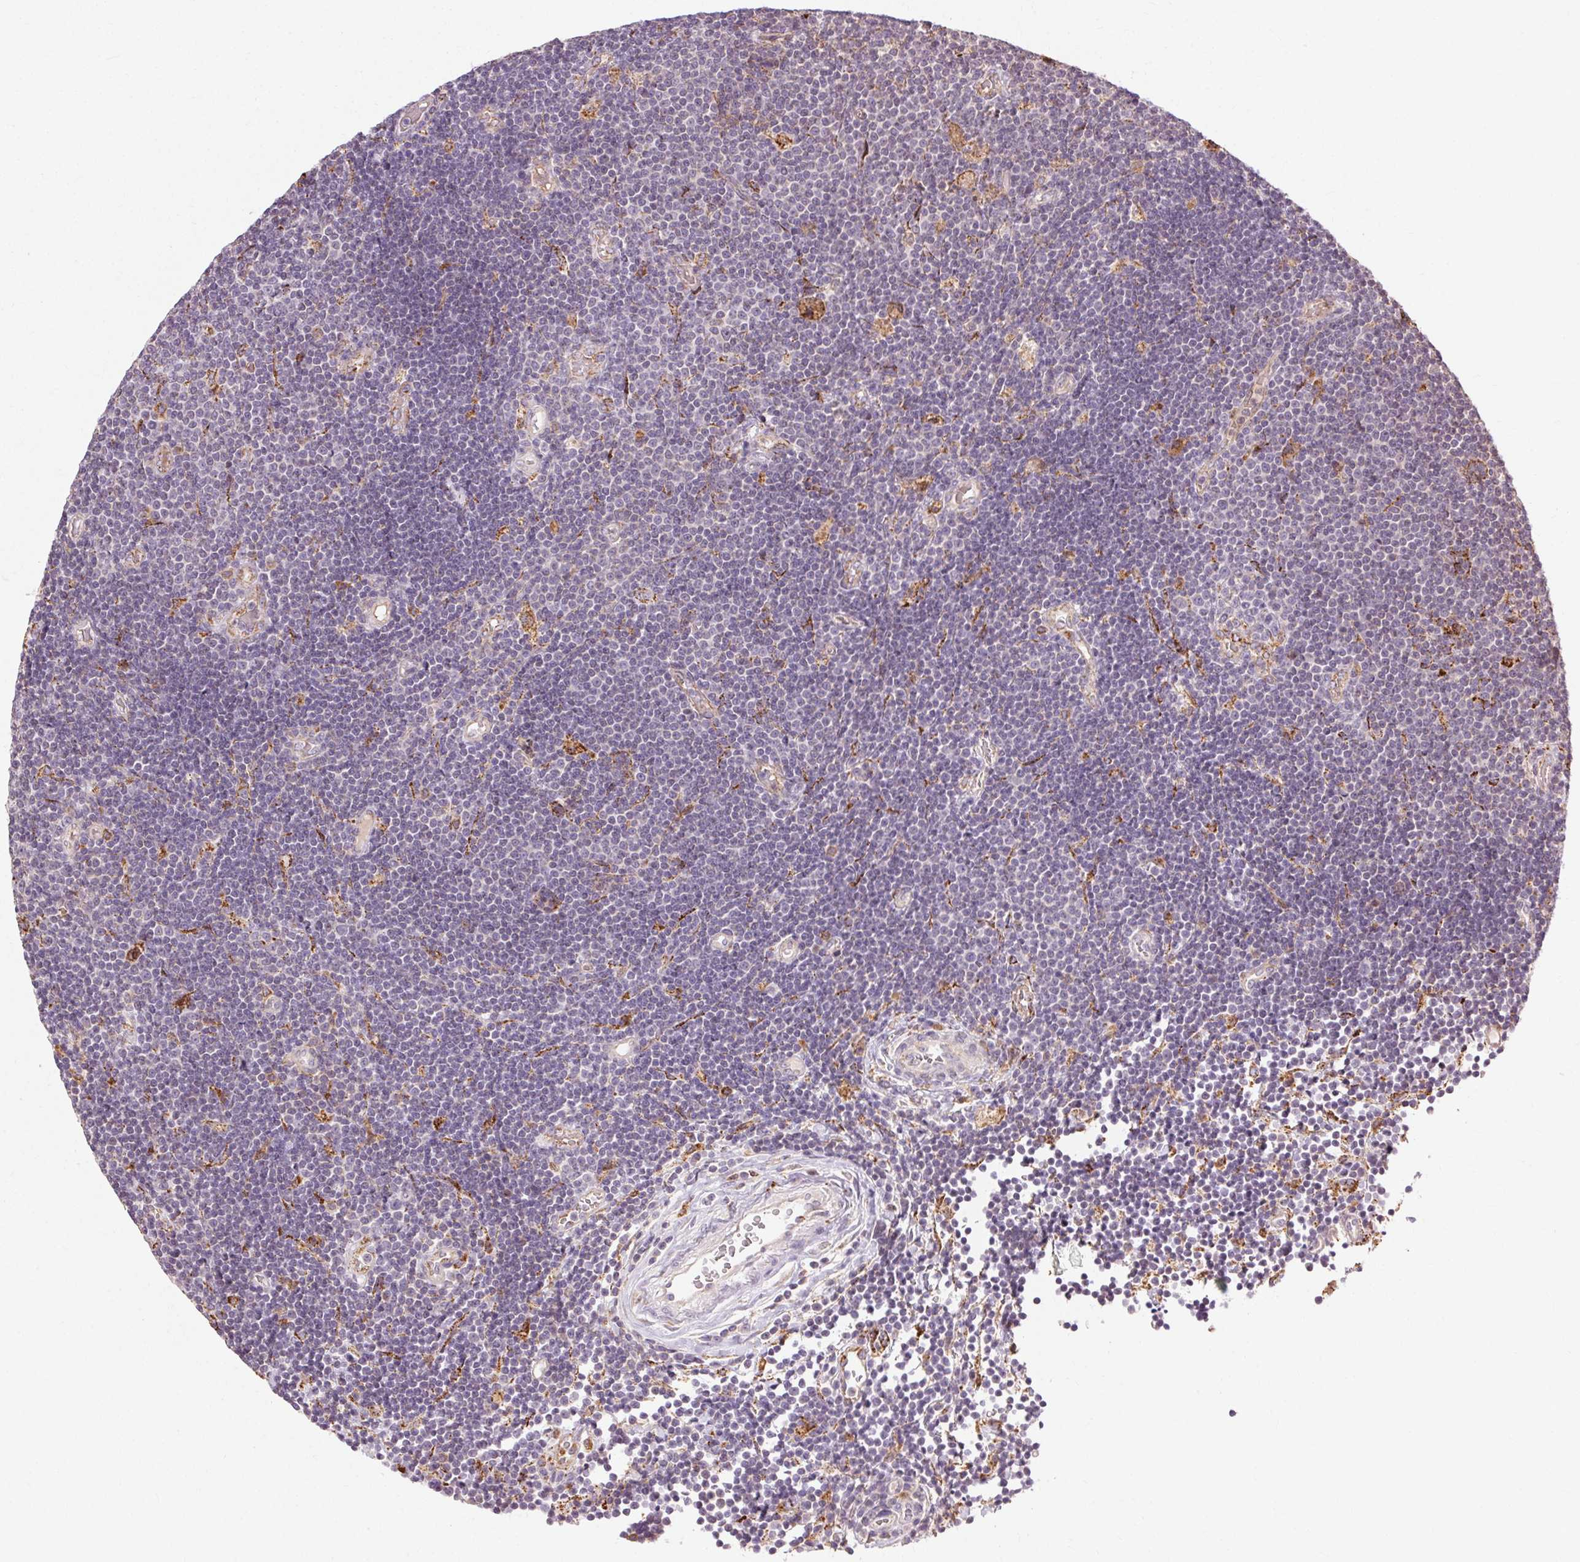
{"staining": {"intensity": "negative", "quantity": "none", "location": "none"}, "tissue": "lymphoma", "cell_type": "Tumor cells", "image_type": "cancer", "snomed": [{"axis": "morphology", "description": "Malignant lymphoma, non-Hodgkin's type, Low grade"}, {"axis": "topography", "description": "Brain"}], "caption": "This is an immunohistochemistry photomicrograph of human low-grade malignant lymphoma, non-Hodgkin's type. There is no expression in tumor cells.", "gene": "REP15", "patient": {"sex": "female", "age": 66}}